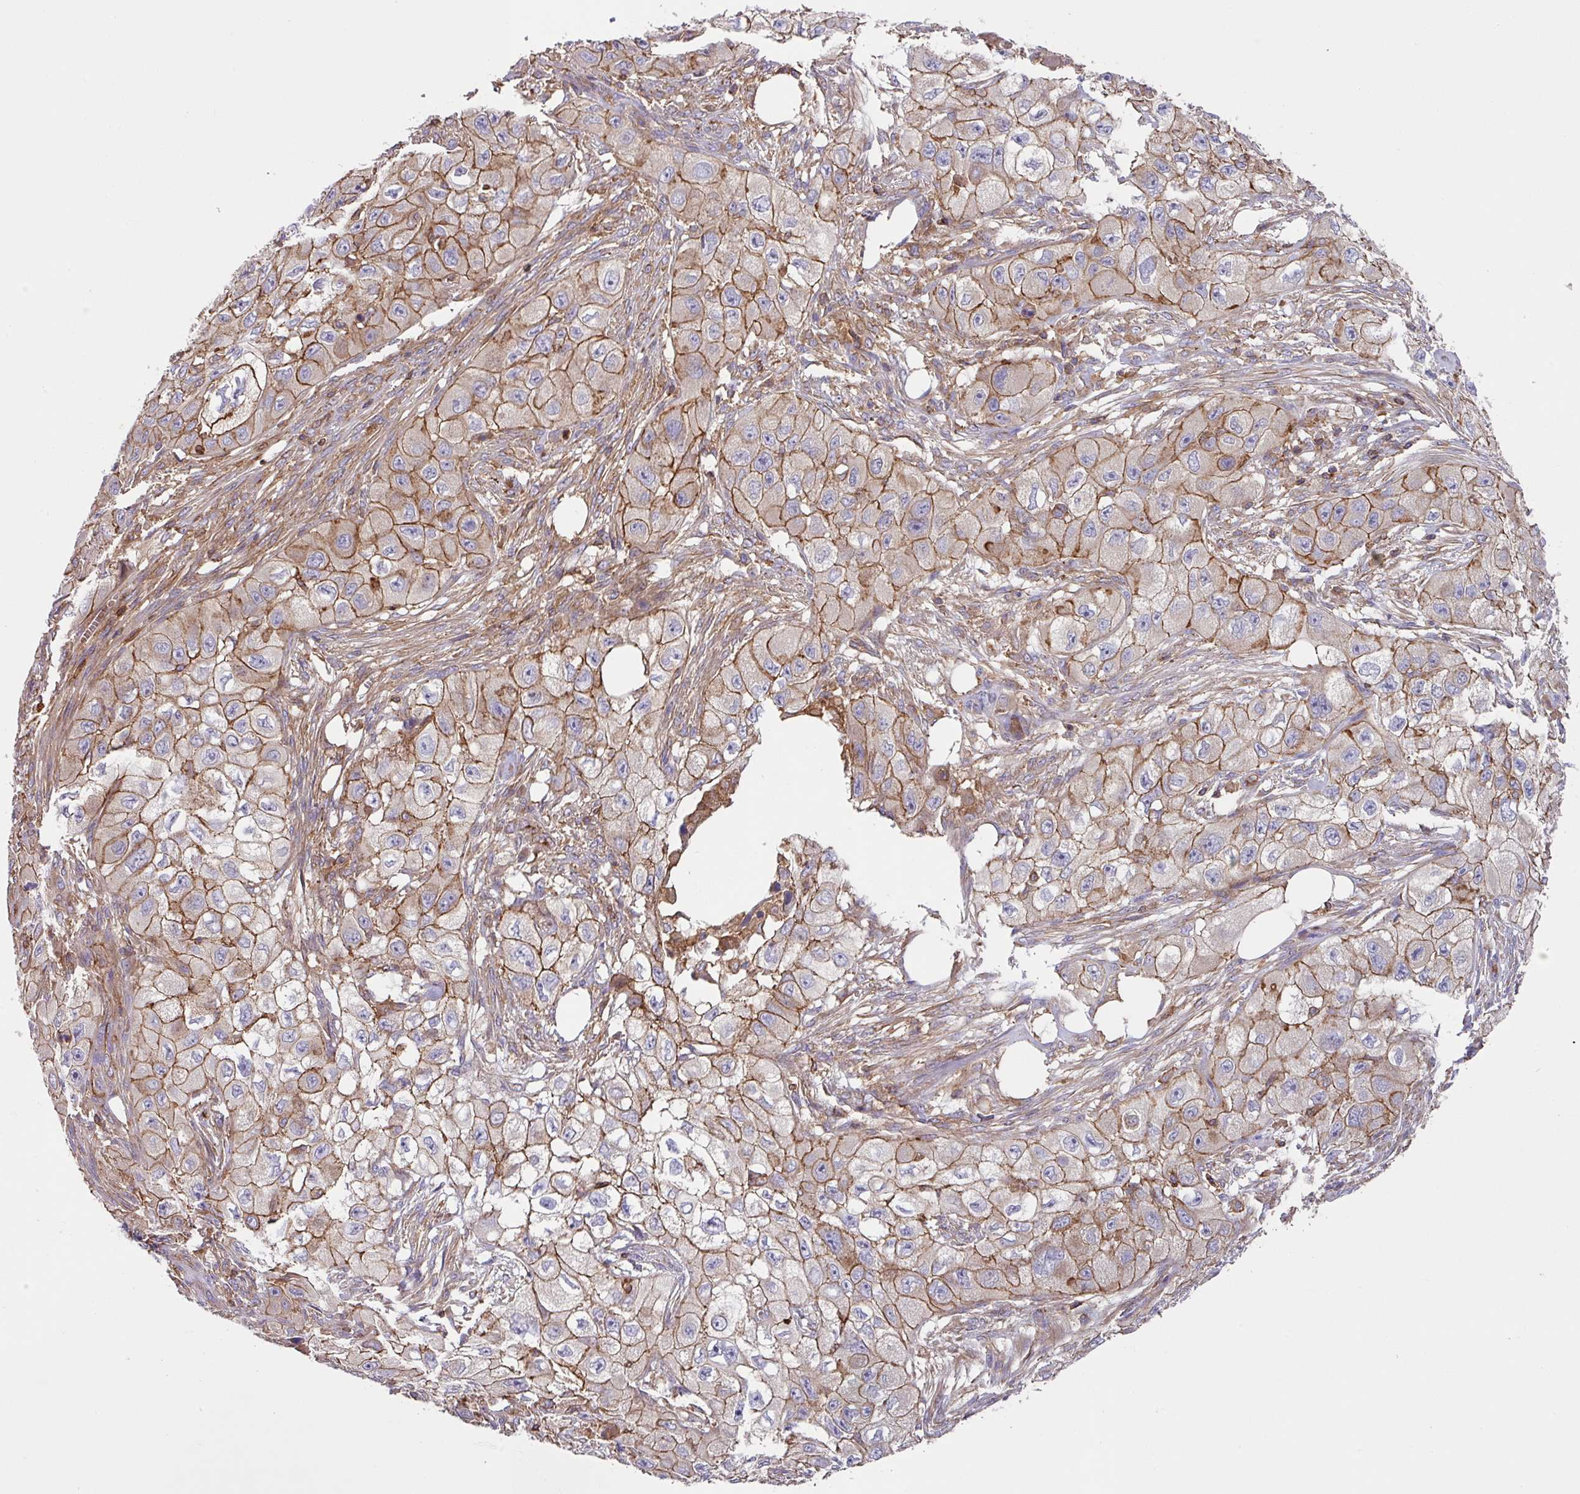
{"staining": {"intensity": "moderate", "quantity": ">75%", "location": "cytoplasmic/membranous"}, "tissue": "skin cancer", "cell_type": "Tumor cells", "image_type": "cancer", "snomed": [{"axis": "morphology", "description": "Squamous cell carcinoma, NOS"}, {"axis": "topography", "description": "Skin"}, {"axis": "topography", "description": "Subcutis"}], "caption": "About >75% of tumor cells in squamous cell carcinoma (skin) demonstrate moderate cytoplasmic/membranous protein staining as visualized by brown immunohistochemical staining.", "gene": "RIC1", "patient": {"sex": "male", "age": 73}}